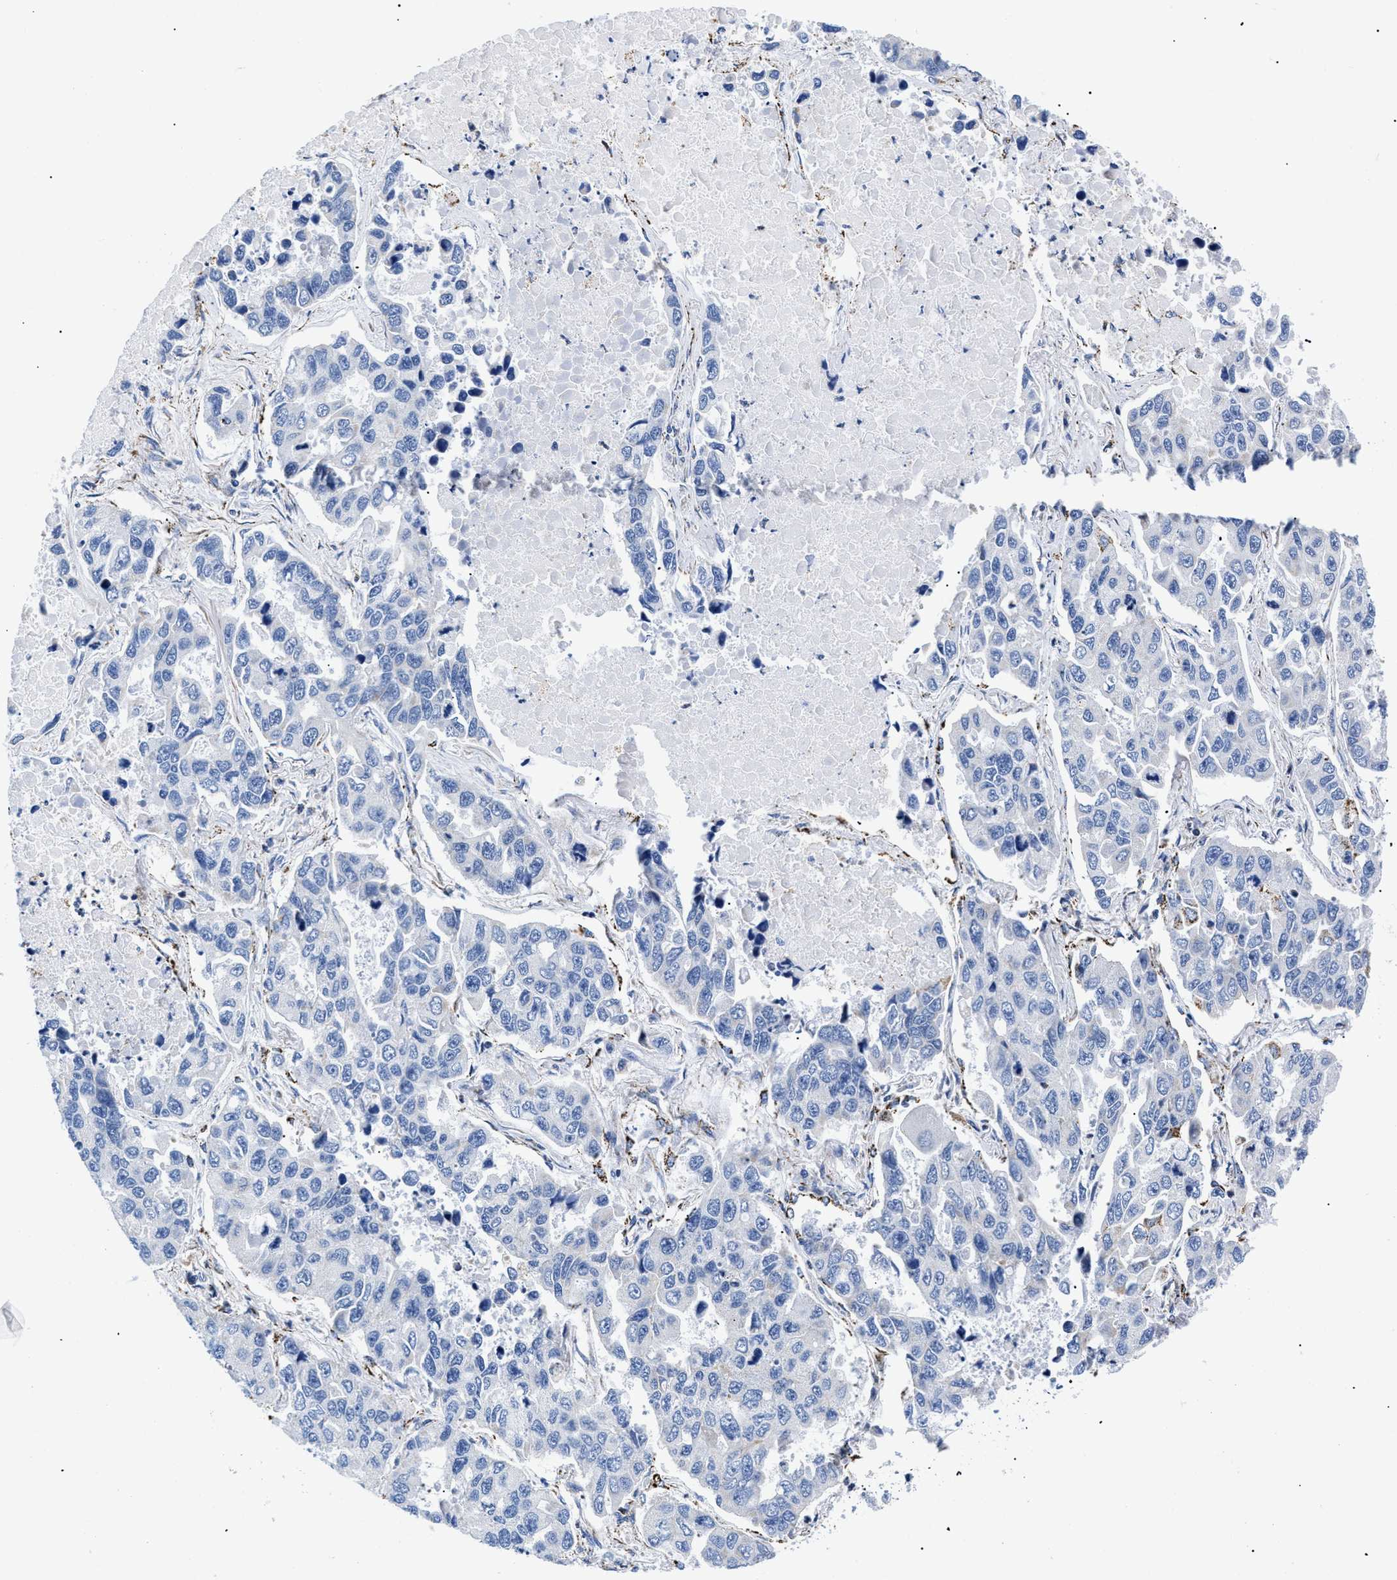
{"staining": {"intensity": "negative", "quantity": "none", "location": "none"}, "tissue": "lung cancer", "cell_type": "Tumor cells", "image_type": "cancer", "snomed": [{"axis": "morphology", "description": "Adenocarcinoma, NOS"}, {"axis": "topography", "description": "Lung"}], "caption": "Tumor cells show no significant staining in adenocarcinoma (lung).", "gene": "GPR149", "patient": {"sex": "male", "age": 64}}